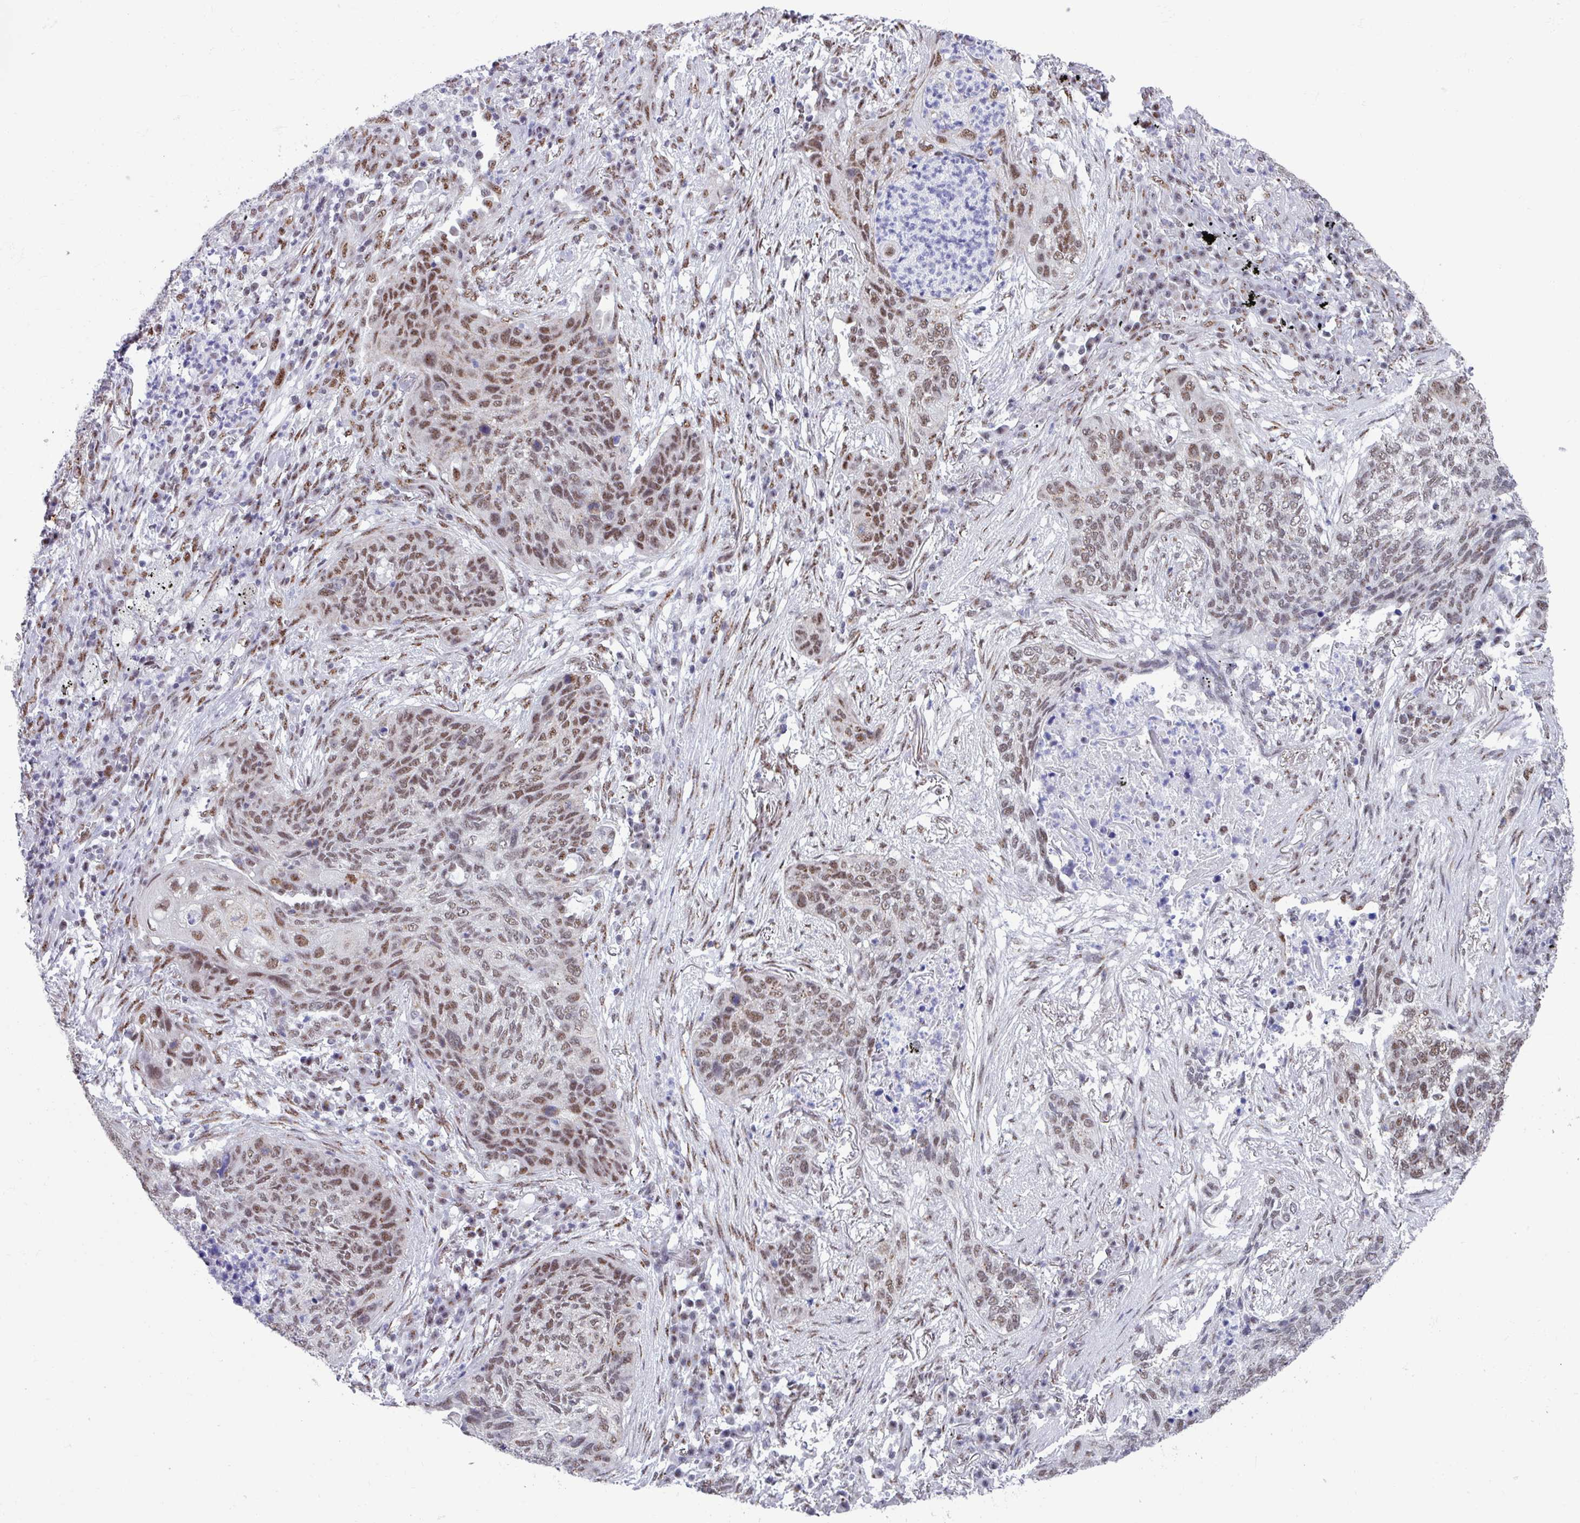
{"staining": {"intensity": "moderate", "quantity": "25%-75%", "location": "nuclear"}, "tissue": "lung cancer", "cell_type": "Tumor cells", "image_type": "cancer", "snomed": [{"axis": "morphology", "description": "Squamous cell carcinoma, NOS"}, {"axis": "topography", "description": "Lung"}], "caption": "Human lung cancer stained for a protein (brown) shows moderate nuclear positive expression in approximately 25%-75% of tumor cells.", "gene": "PUF60", "patient": {"sex": "female", "age": 63}}